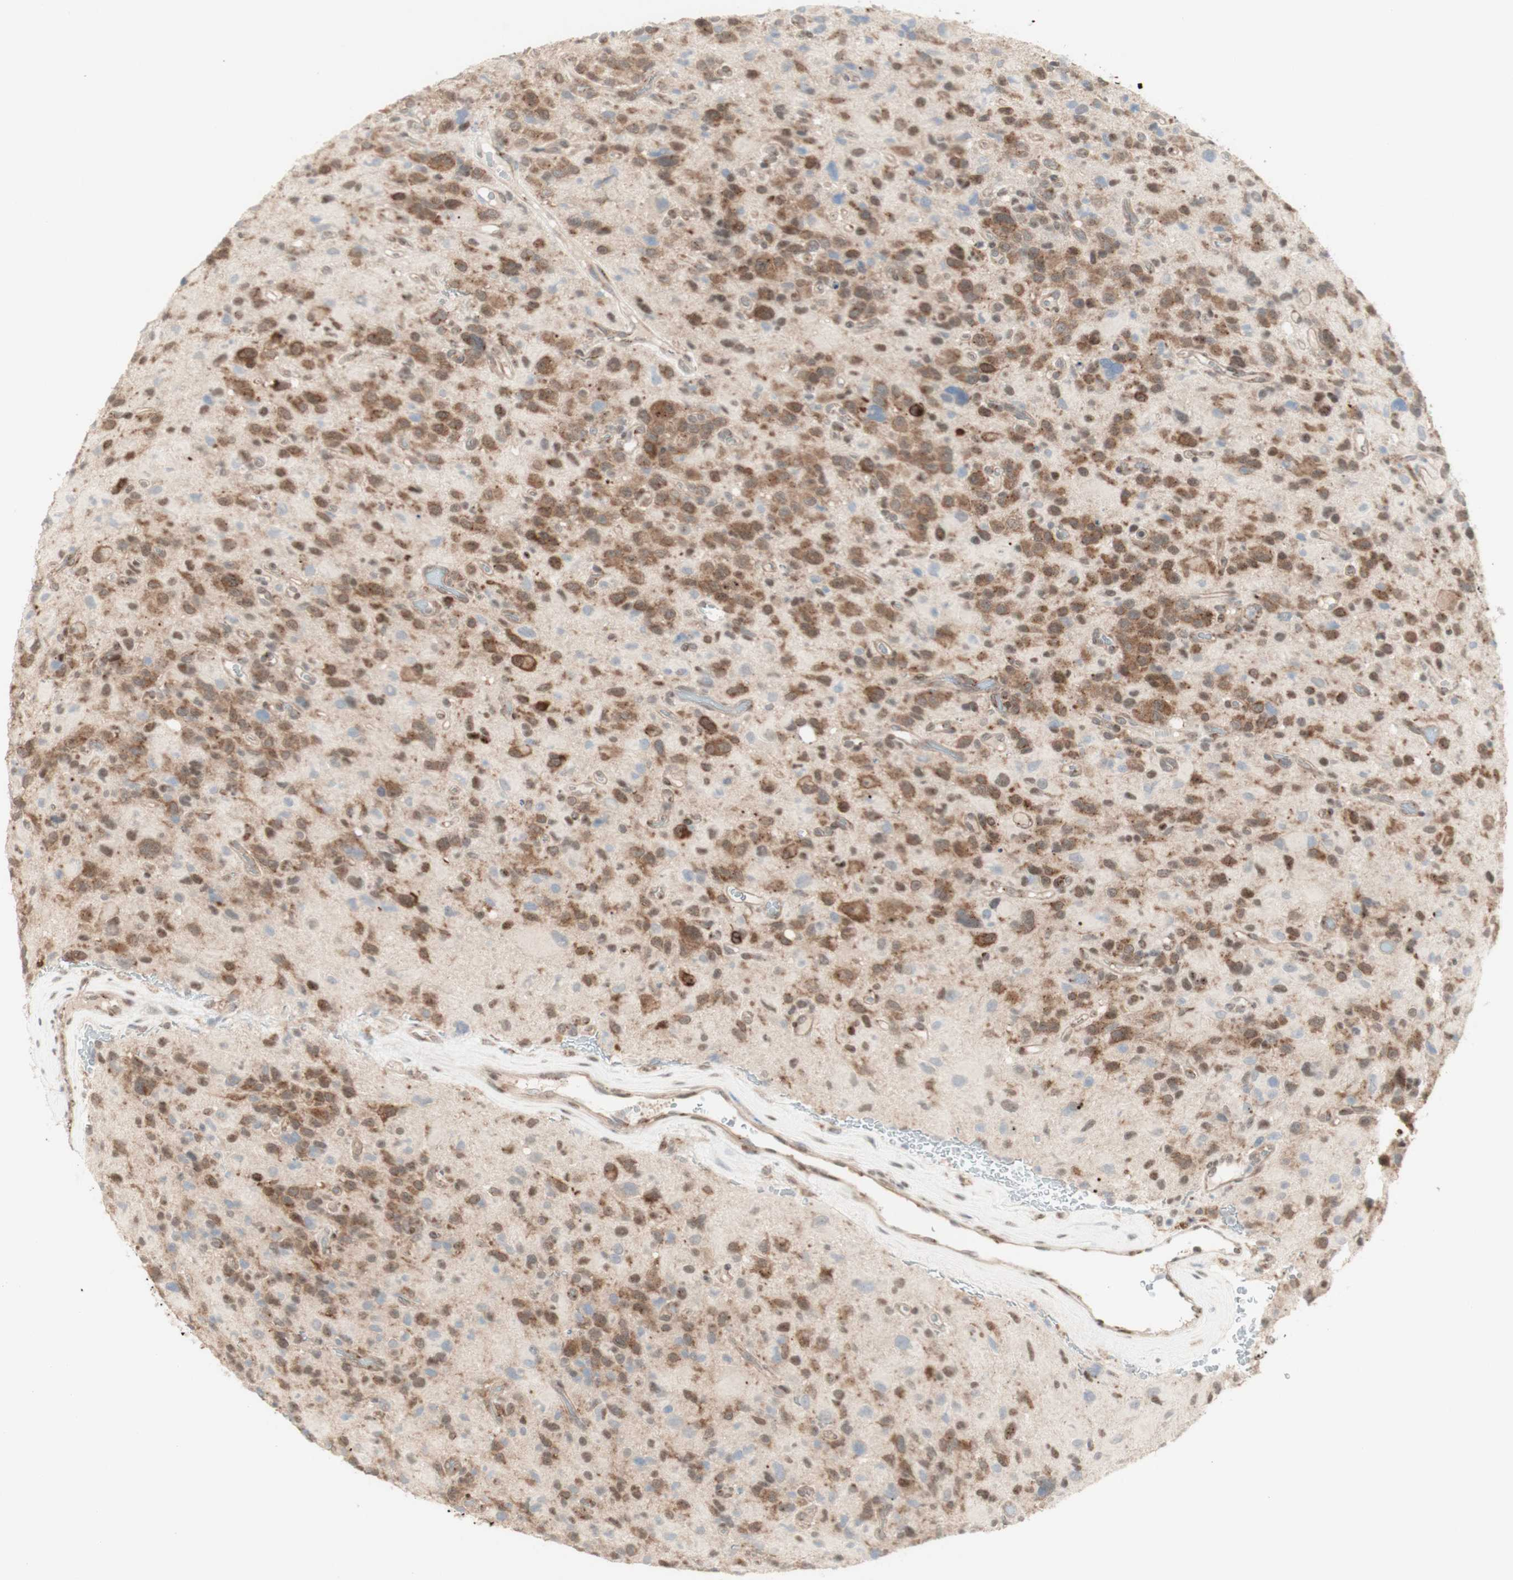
{"staining": {"intensity": "moderate", "quantity": ">75%", "location": "cytoplasmic/membranous"}, "tissue": "glioma", "cell_type": "Tumor cells", "image_type": "cancer", "snomed": [{"axis": "morphology", "description": "Glioma, malignant, High grade"}, {"axis": "topography", "description": "Brain"}], "caption": "This image reveals immunohistochemistry (IHC) staining of human malignant glioma (high-grade), with medium moderate cytoplasmic/membranous expression in approximately >75% of tumor cells.", "gene": "CYLD", "patient": {"sex": "male", "age": 48}}